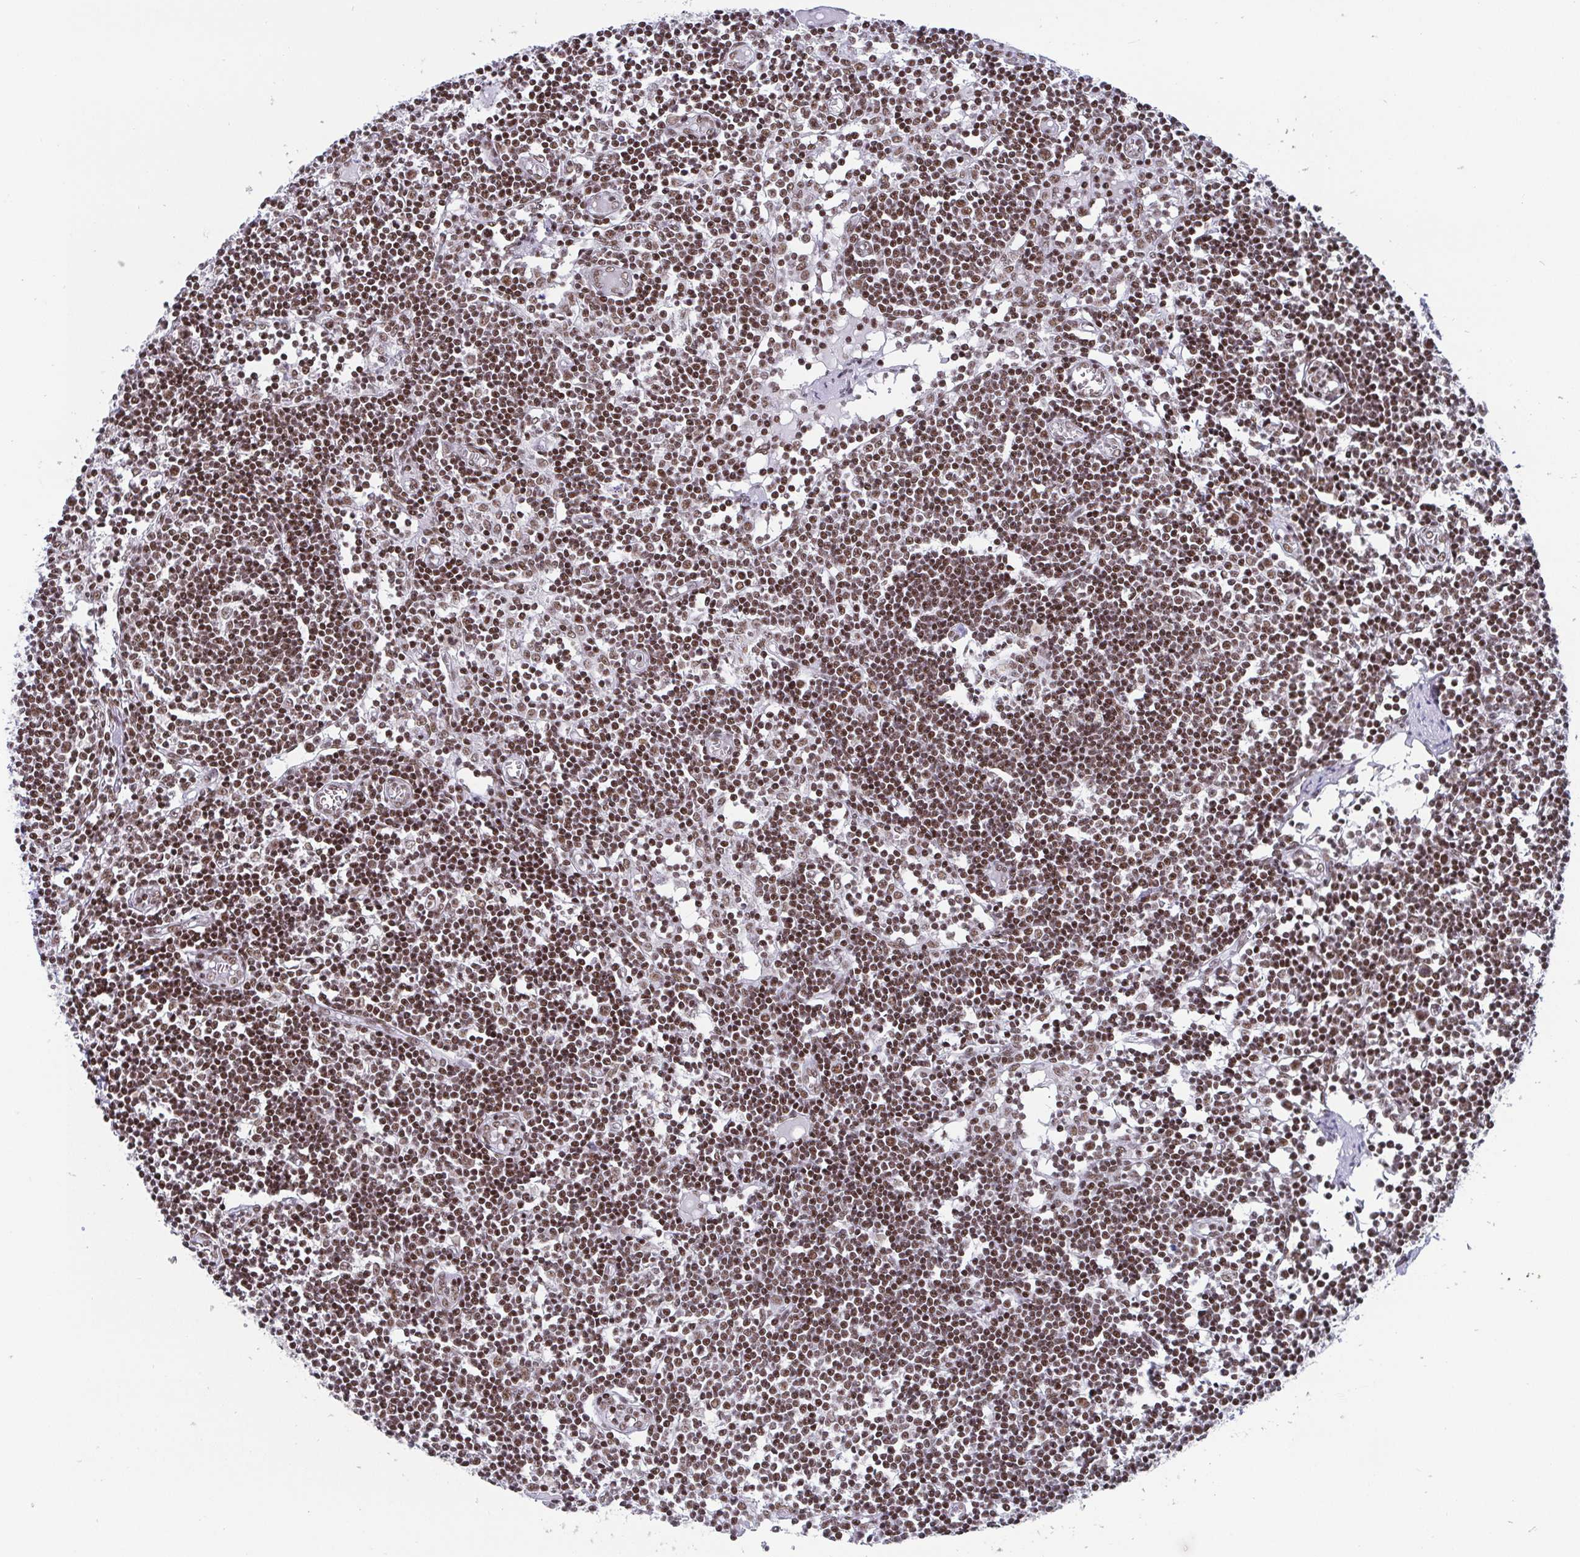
{"staining": {"intensity": "moderate", "quantity": ">75%", "location": "nuclear"}, "tissue": "lymph node", "cell_type": "Germinal center cells", "image_type": "normal", "snomed": [{"axis": "morphology", "description": "Normal tissue, NOS"}, {"axis": "topography", "description": "Lymph node"}], "caption": "Benign lymph node reveals moderate nuclear expression in approximately >75% of germinal center cells, visualized by immunohistochemistry. (DAB IHC with brightfield microscopy, high magnification).", "gene": "CTCF", "patient": {"sex": "female", "age": 11}}